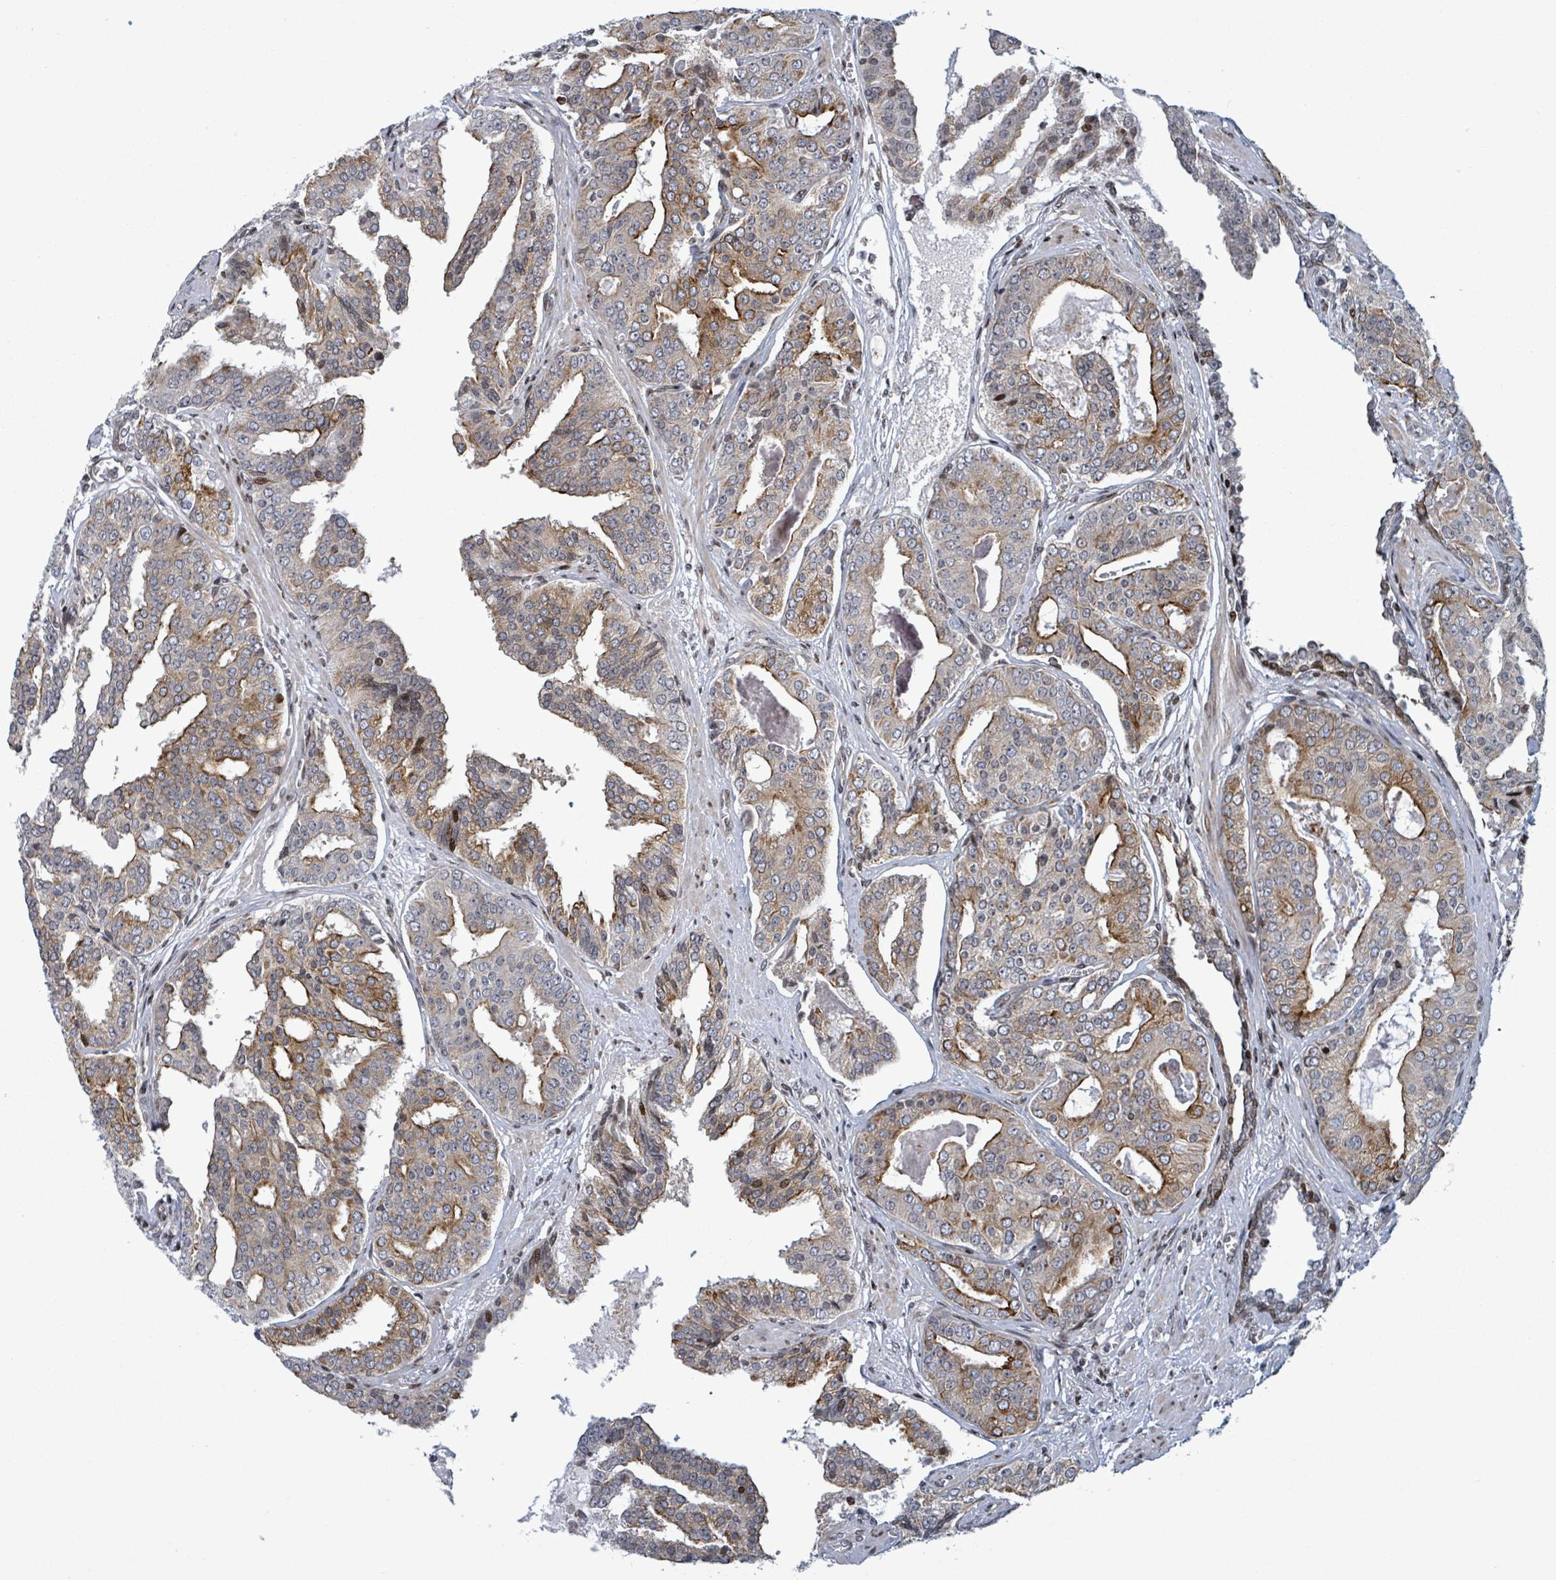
{"staining": {"intensity": "moderate", "quantity": ">75%", "location": "cytoplasmic/membranous"}, "tissue": "prostate cancer", "cell_type": "Tumor cells", "image_type": "cancer", "snomed": [{"axis": "morphology", "description": "Adenocarcinoma, High grade"}, {"axis": "topography", "description": "Prostate"}], "caption": "A brown stain labels moderate cytoplasmic/membranous expression of a protein in prostate cancer (high-grade adenocarcinoma) tumor cells.", "gene": "FNDC4", "patient": {"sex": "male", "age": 71}}